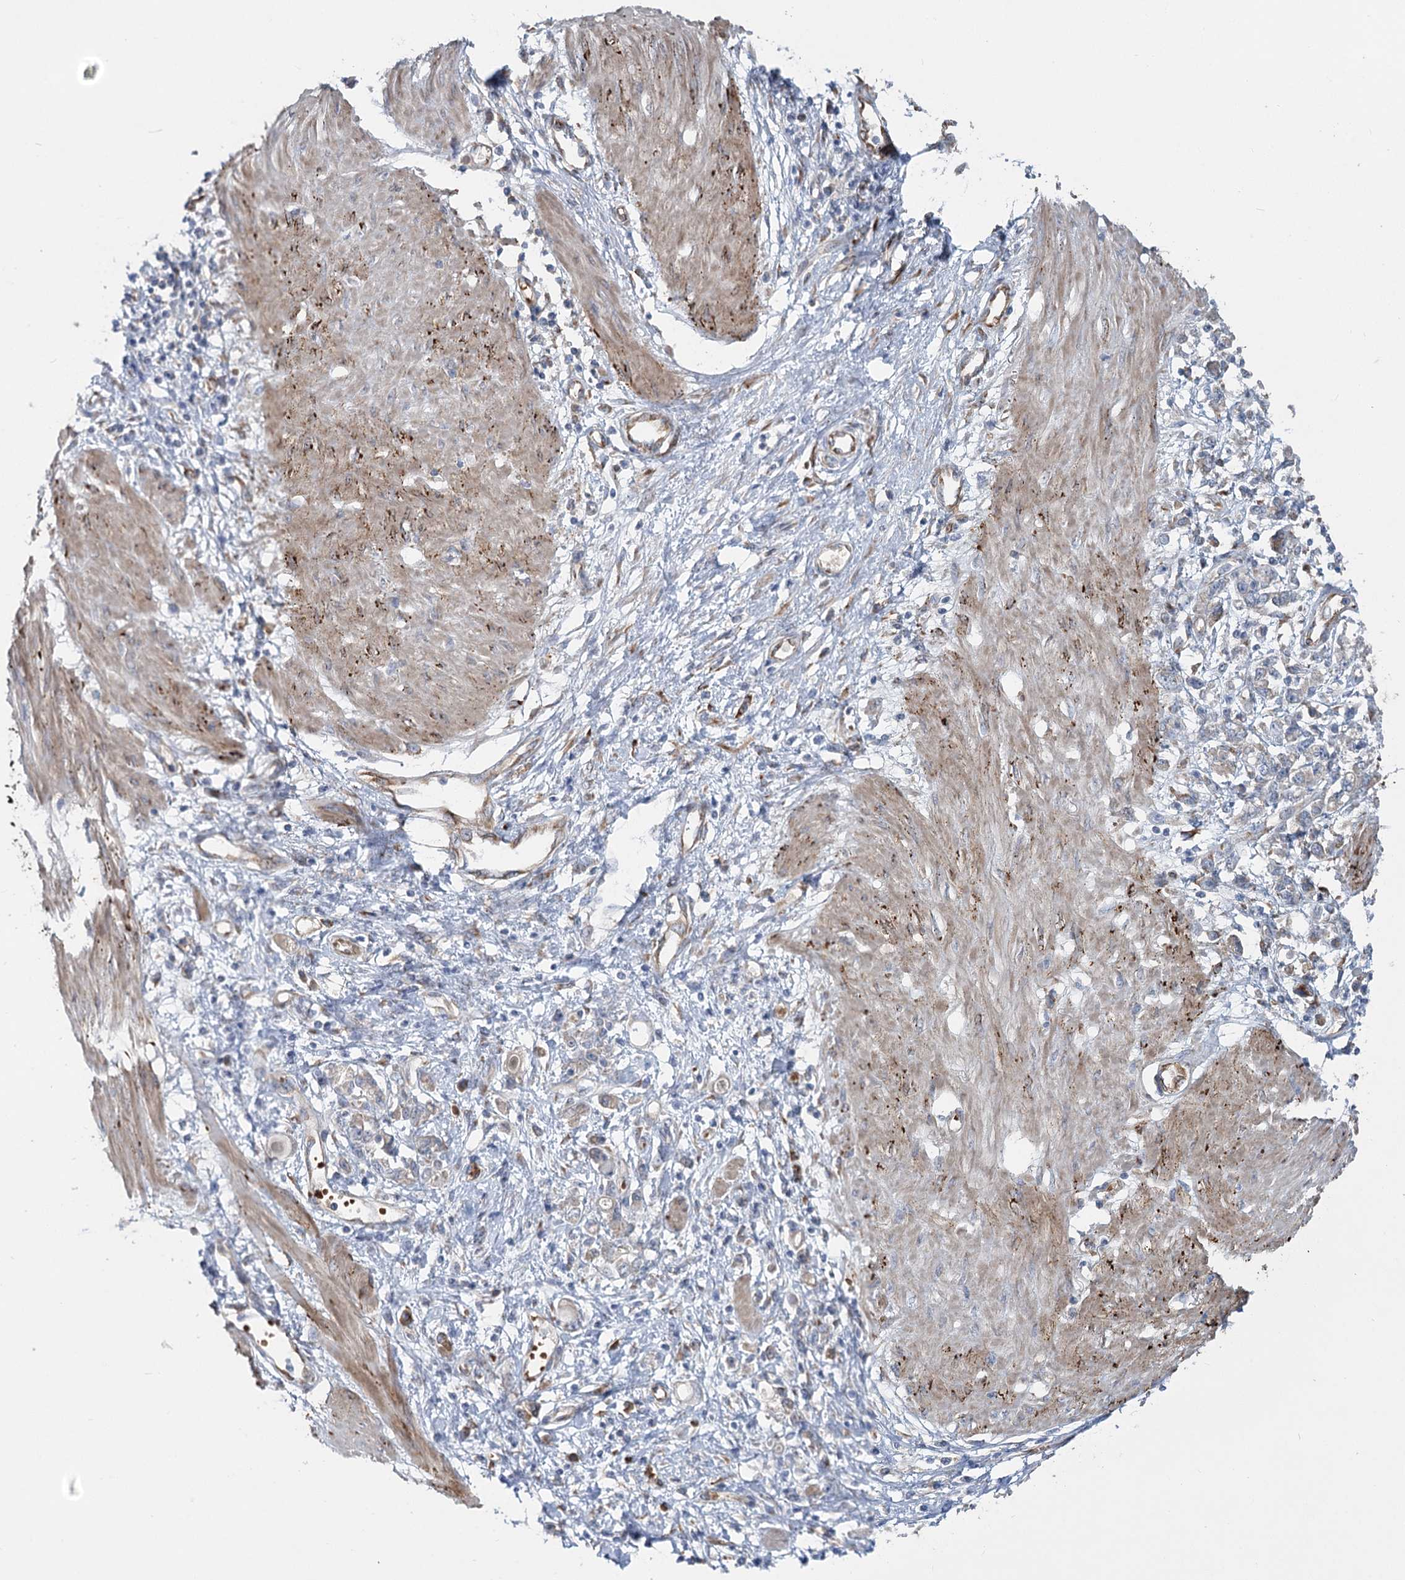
{"staining": {"intensity": "negative", "quantity": "none", "location": "none"}, "tissue": "stomach cancer", "cell_type": "Tumor cells", "image_type": "cancer", "snomed": [{"axis": "morphology", "description": "Adenocarcinoma, NOS"}, {"axis": "topography", "description": "Stomach"}], "caption": "IHC of human stomach adenocarcinoma shows no positivity in tumor cells.", "gene": "CIB4", "patient": {"sex": "female", "age": 76}}